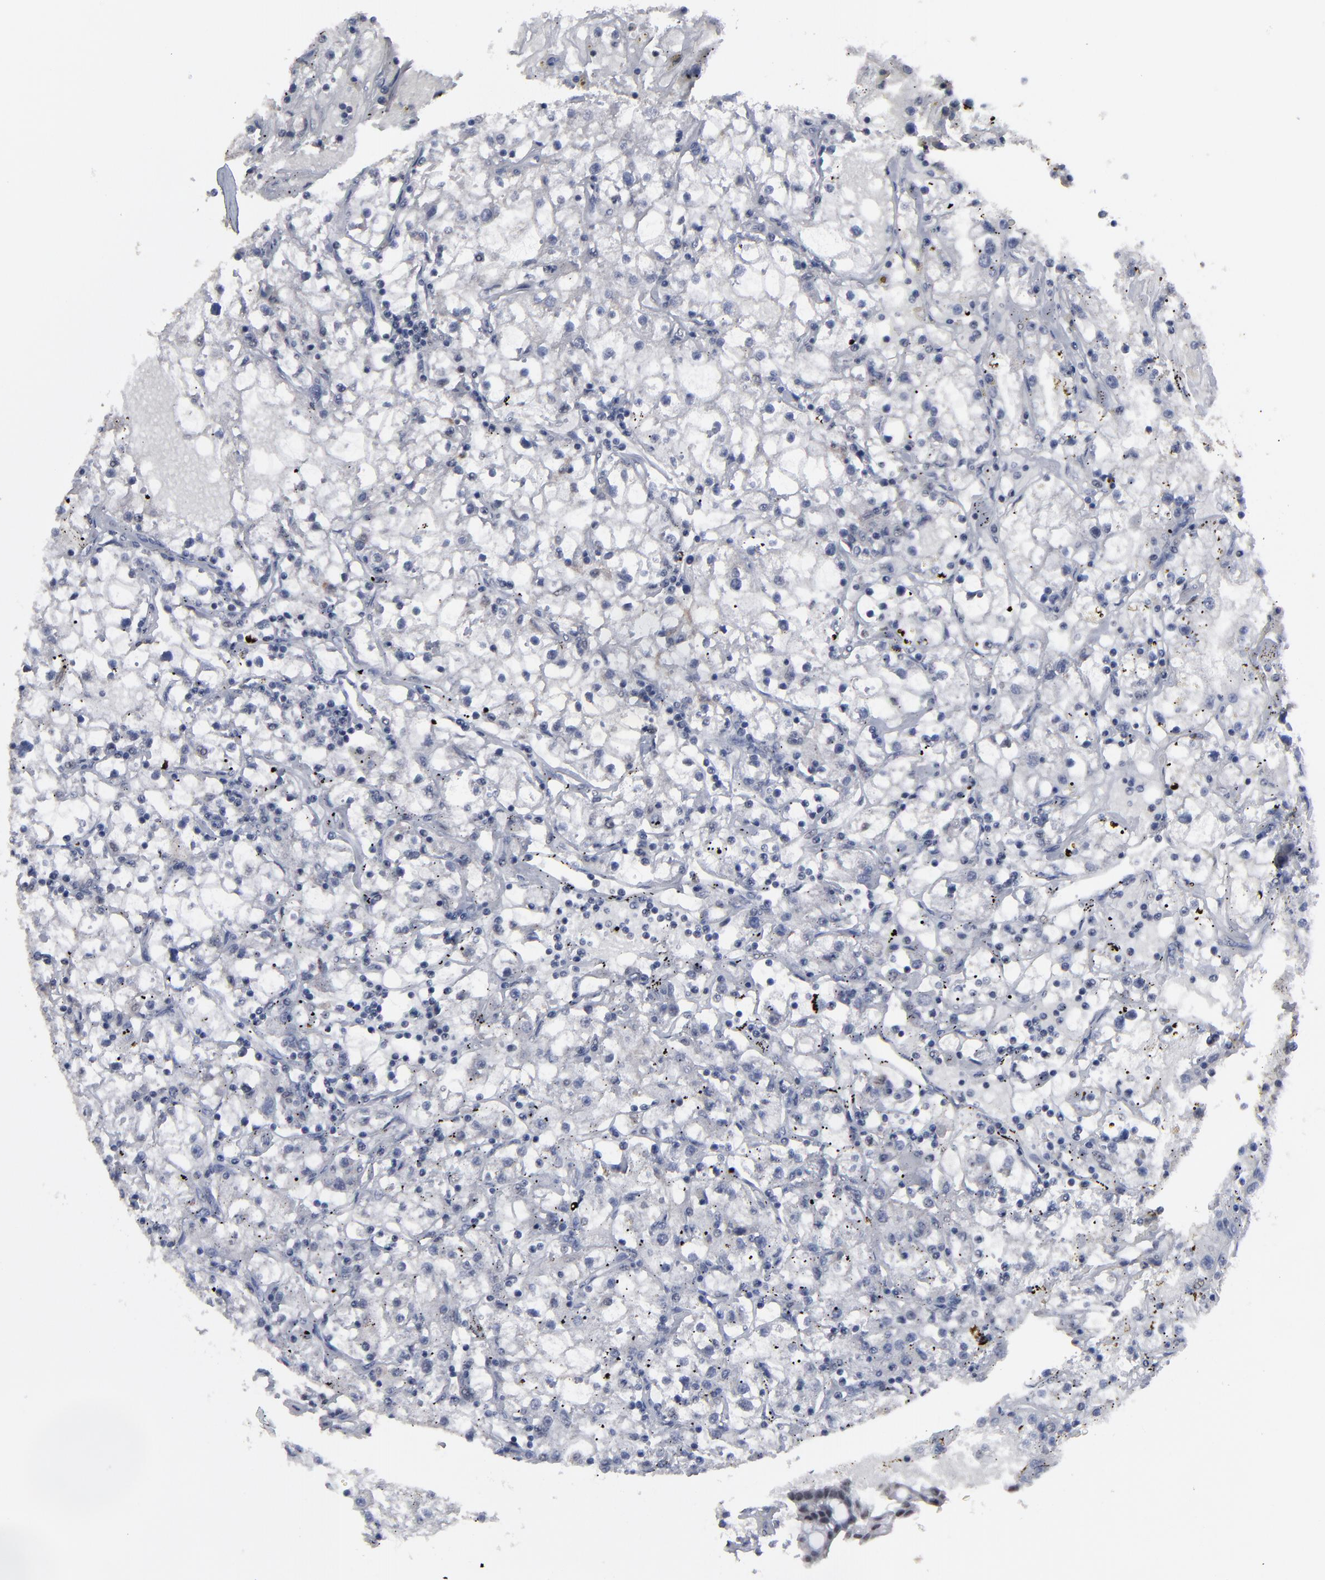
{"staining": {"intensity": "negative", "quantity": "none", "location": "none"}, "tissue": "renal cancer", "cell_type": "Tumor cells", "image_type": "cancer", "snomed": [{"axis": "morphology", "description": "Adenocarcinoma, NOS"}, {"axis": "topography", "description": "Kidney"}], "caption": "Tumor cells are negative for protein expression in human renal cancer (adenocarcinoma). Nuclei are stained in blue.", "gene": "SSRP1", "patient": {"sex": "male", "age": 56}}